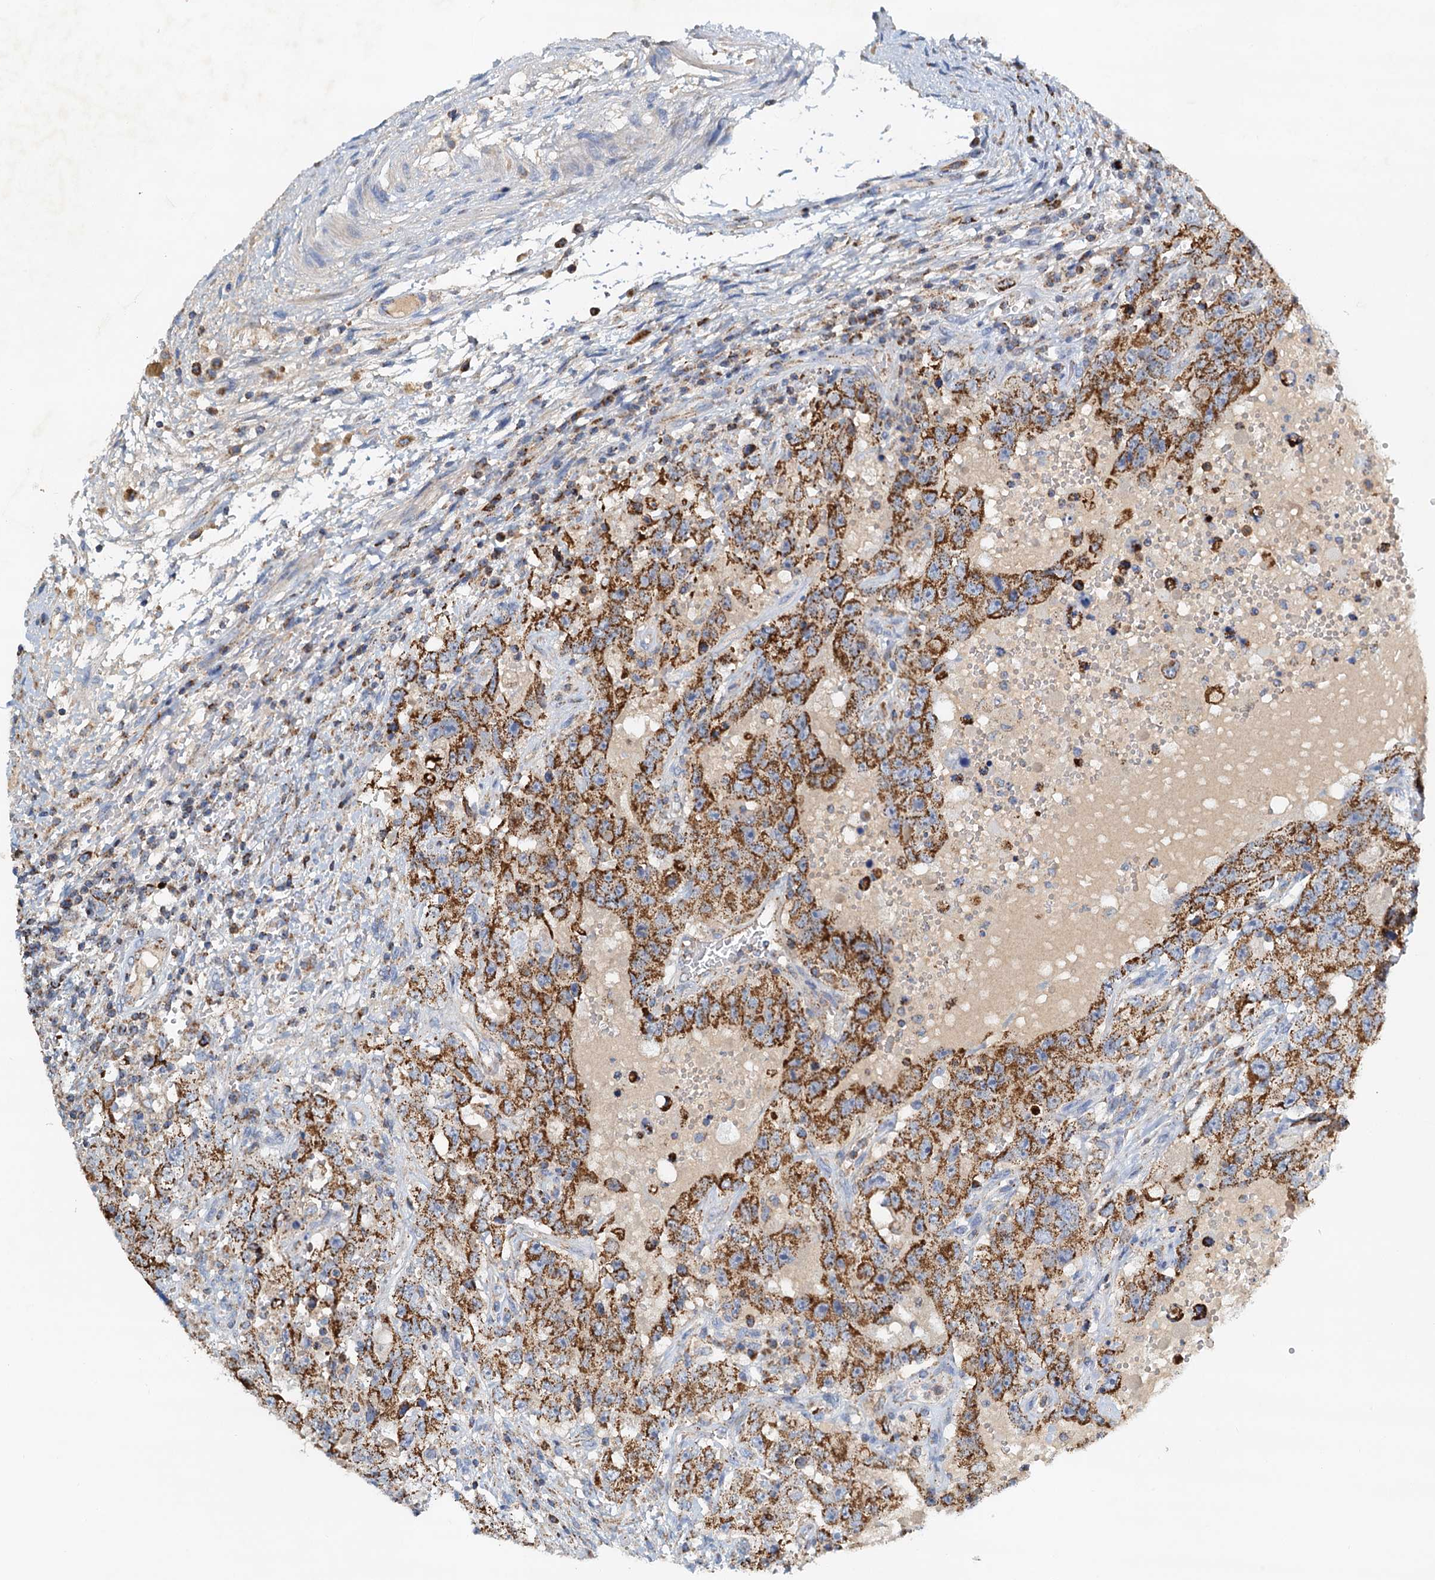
{"staining": {"intensity": "moderate", "quantity": ">75%", "location": "cytoplasmic/membranous"}, "tissue": "testis cancer", "cell_type": "Tumor cells", "image_type": "cancer", "snomed": [{"axis": "morphology", "description": "Carcinoma, Embryonal, NOS"}, {"axis": "topography", "description": "Testis"}], "caption": "Embryonal carcinoma (testis) stained with a brown dye demonstrates moderate cytoplasmic/membranous positive positivity in approximately >75% of tumor cells.", "gene": "POC1A", "patient": {"sex": "male", "age": 26}}